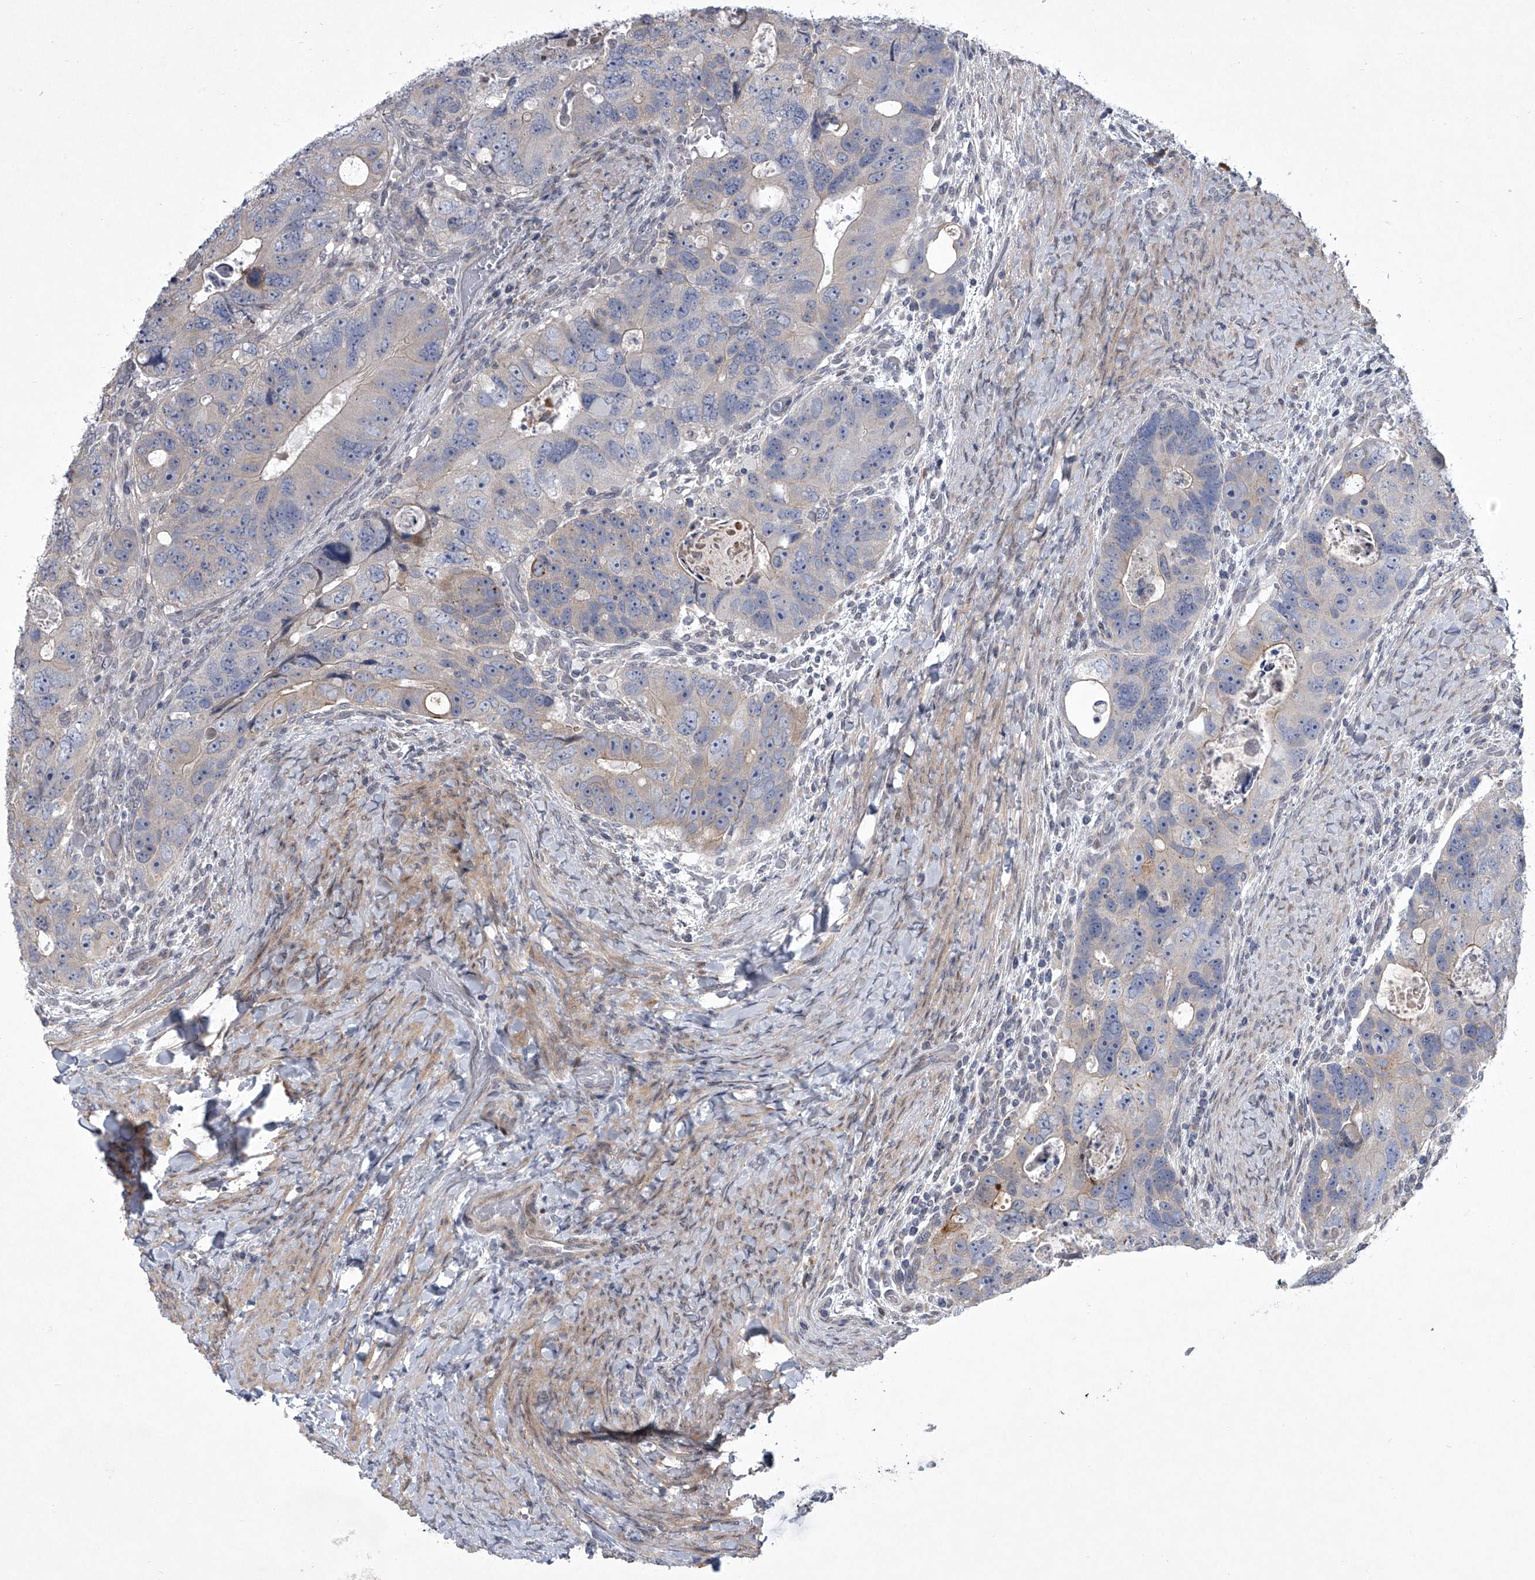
{"staining": {"intensity": "negative", "quantity": "none", "location": "none"}, "tissue": "colorectal cancer", "cell_type": "Tumor cells", "image_type": "cancer", "snomed": [{"axis": "morphology", "description": "Adenocarcinoma, NOS"}, {"axis": "topography", "description": "Rectum"}], "caption": "A histopathology image of adenocarcinoma (colorectal) stained for a protein shows no brown staining in tumor cells.", "gene": "HEATR6", "patient": {"sex": "male", "age": 59}}